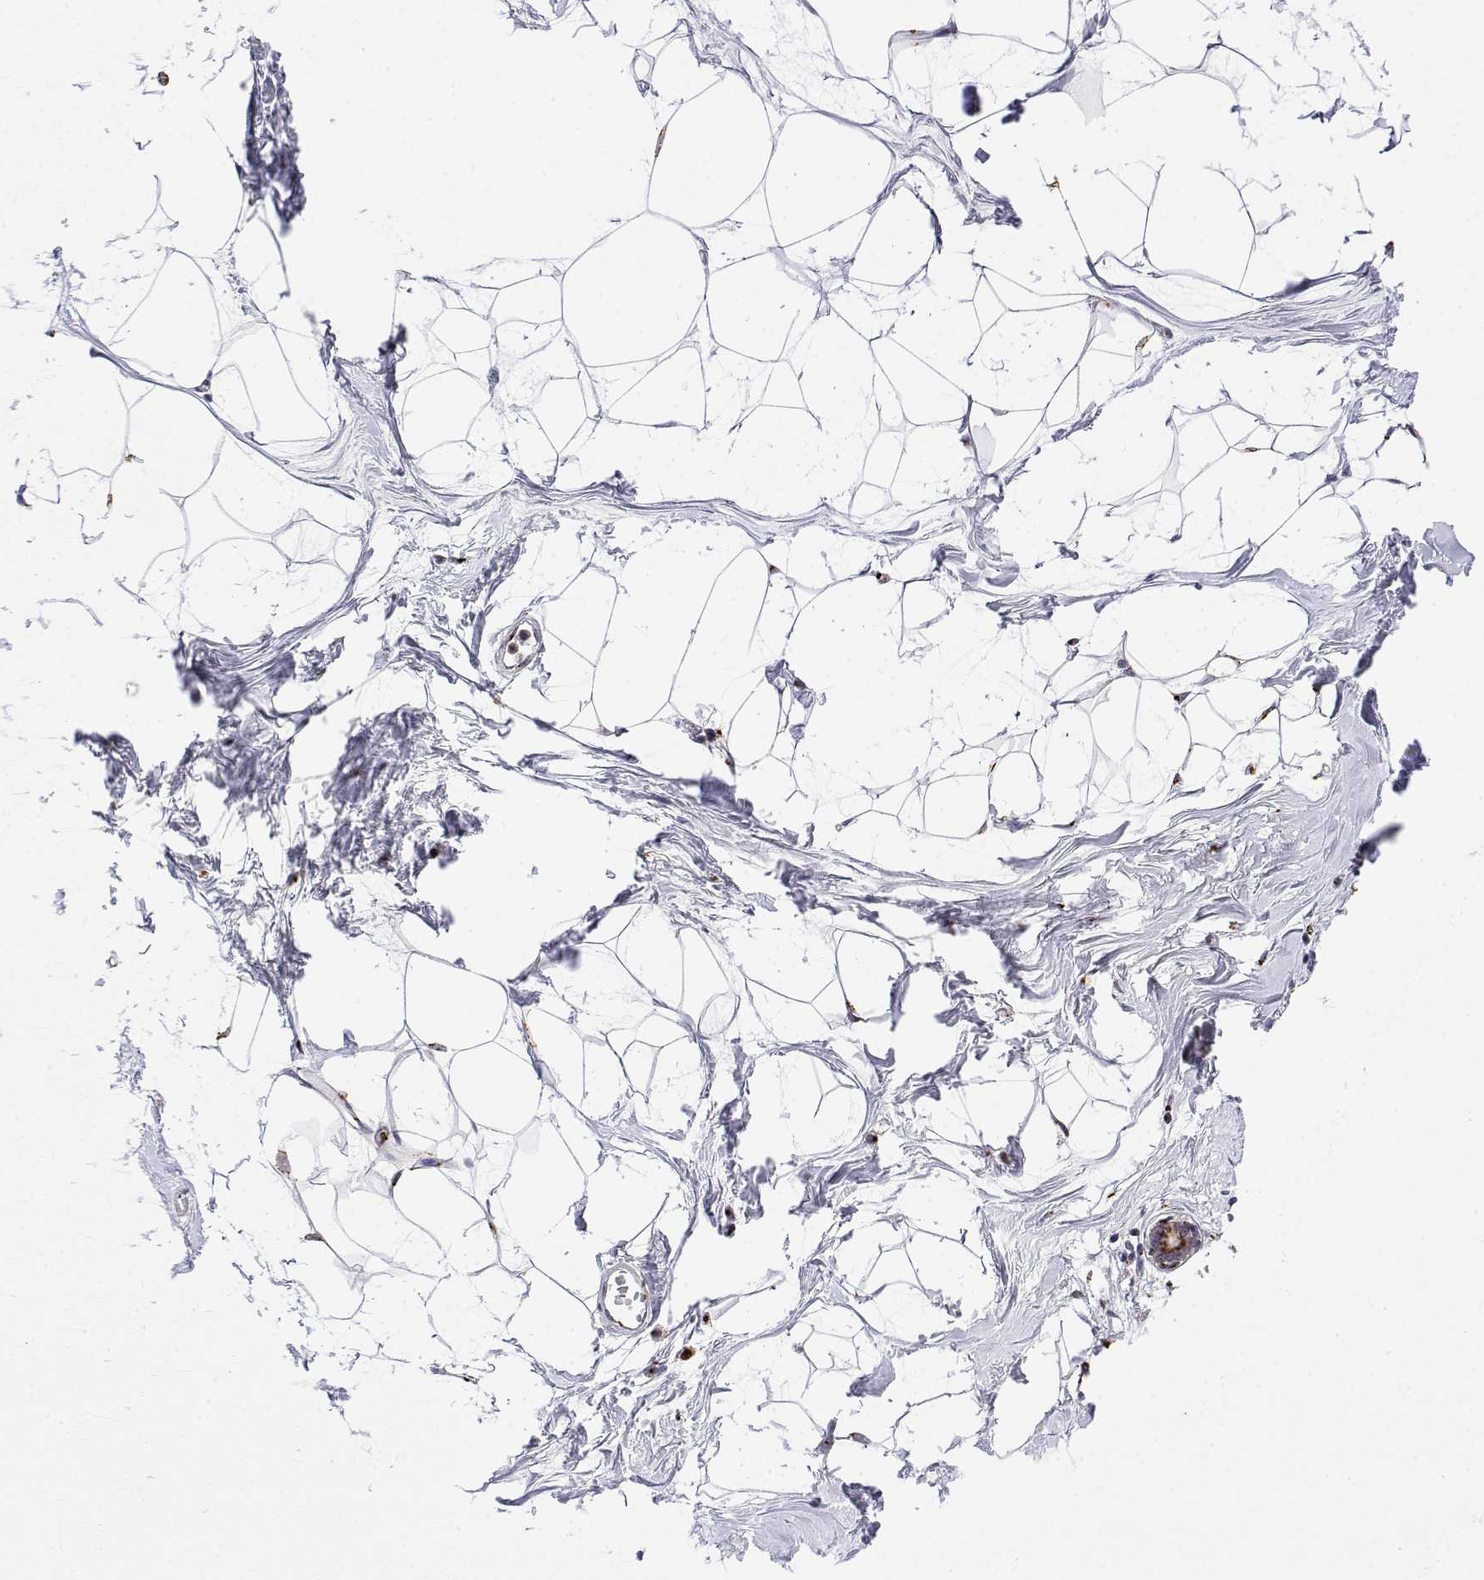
{"staining": {"intensity": "negative", "quantity": "none", "location": "none"}, "tissue": "breast", "cell_type": "Adipocytes", "image_type": "normal", "snomed": [{"axis": "morphology", "description": "Normal tissue, NOS"}, {"axis": "topography", "description": "Breast"}], "caption": "The image demonstrates no staining of adipocytes in normal breast.", "gene": "YIPF3", "patient": {"sex": "female", "age": 45}}